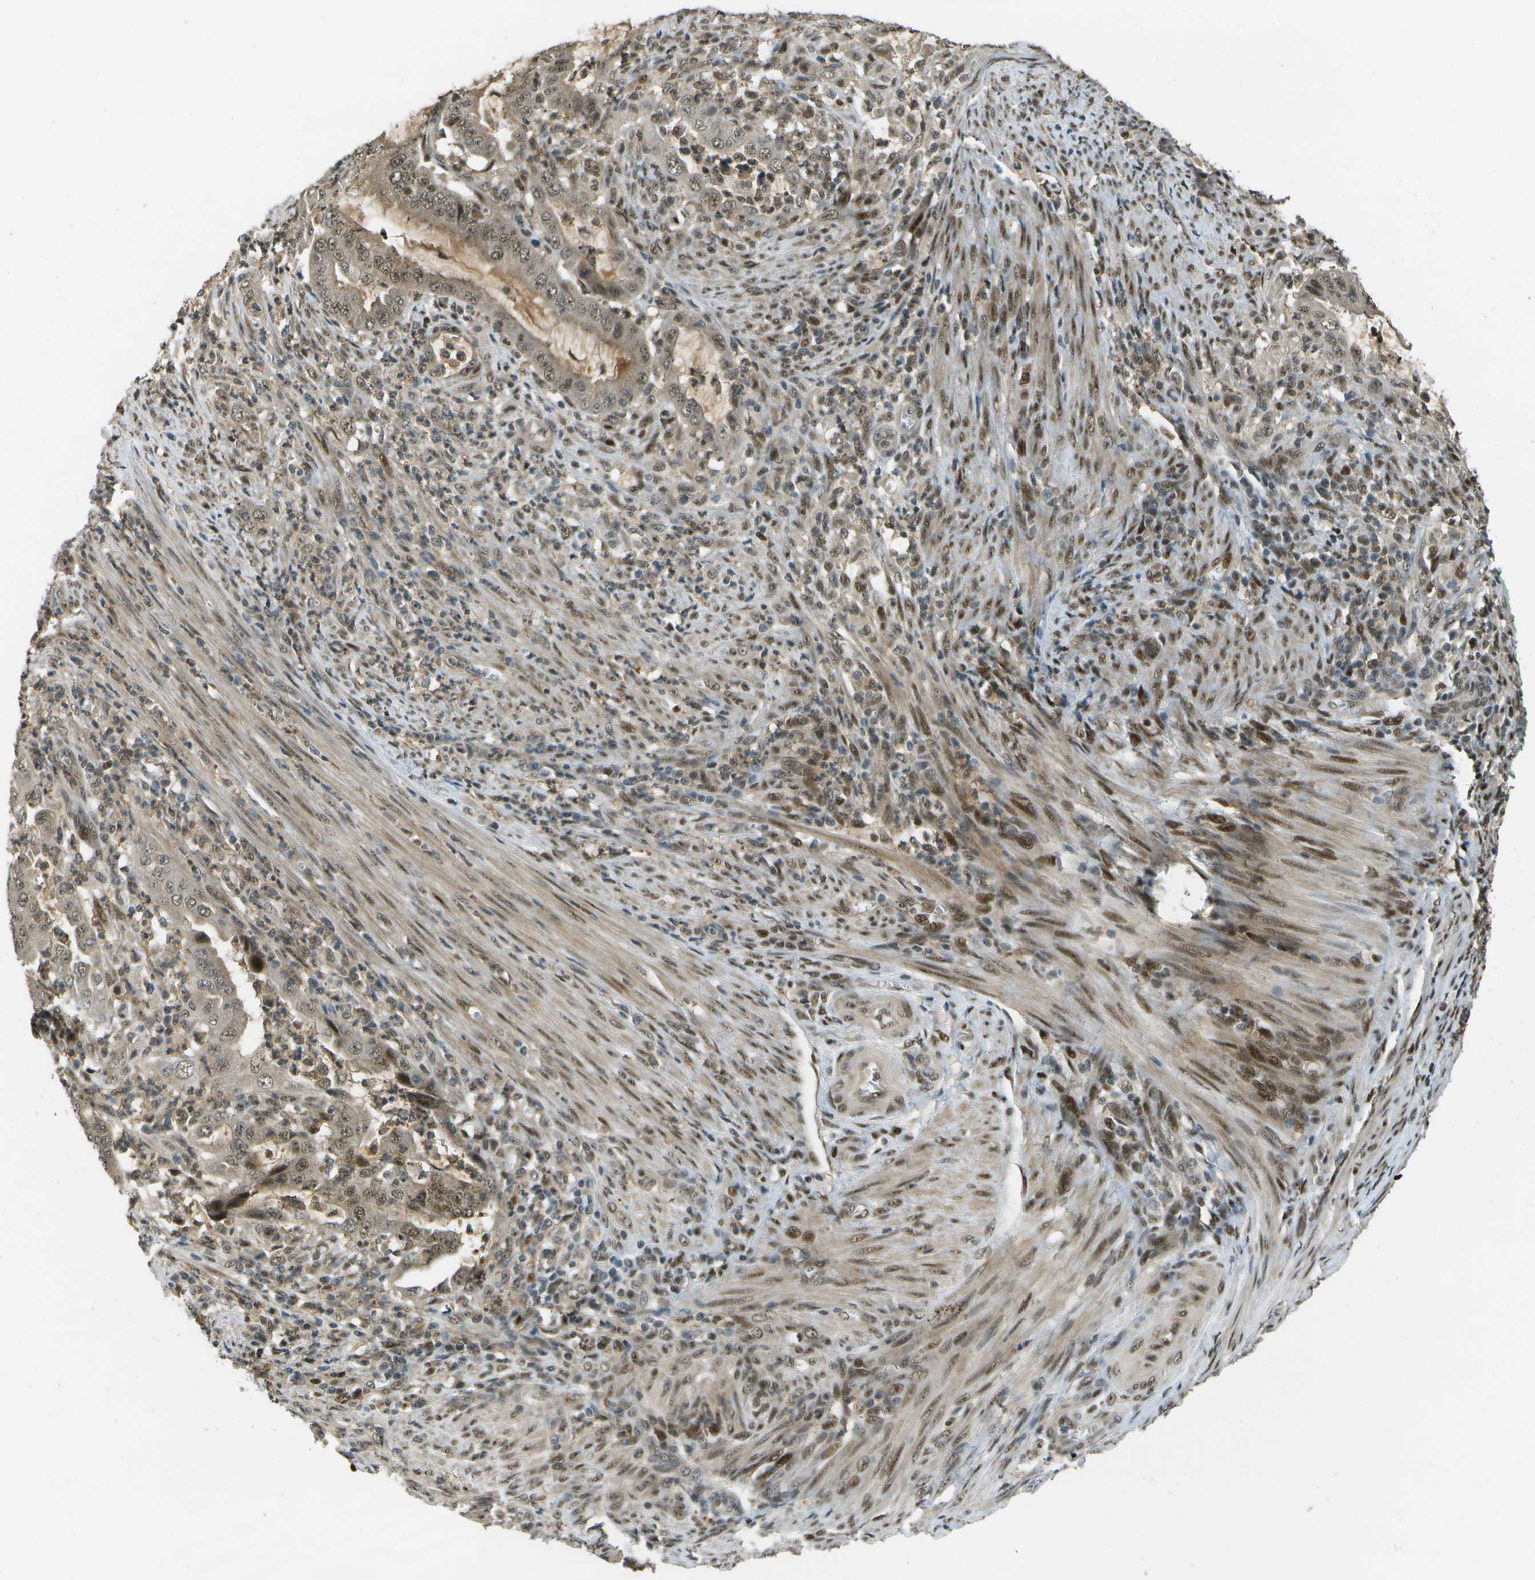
{"staining": {"intensity": "strong", "quantity": ">75%", "location": "cytoplasmic/membranous,nuclear"}, "tissue": "endometrial cancer", "cell_type": "Tumor cells", "image_type": "cancer", "snomed": [{"axis": "morphology", "description": "Adenocarcinoma, NOS"}, {"axis": "topography", "description": "Endometrium"}], "caption": "A brown stain shows strong cytoplasmic/membranous and nuclear expression of a protein in endometrial cancer tumor cells. (Stains: DAB in brown, nuclei in blue, Microscopy: brightfield microscopy at high magnification).", "gene": "GANC", "patient": {"sex": "female", "age": 70}}